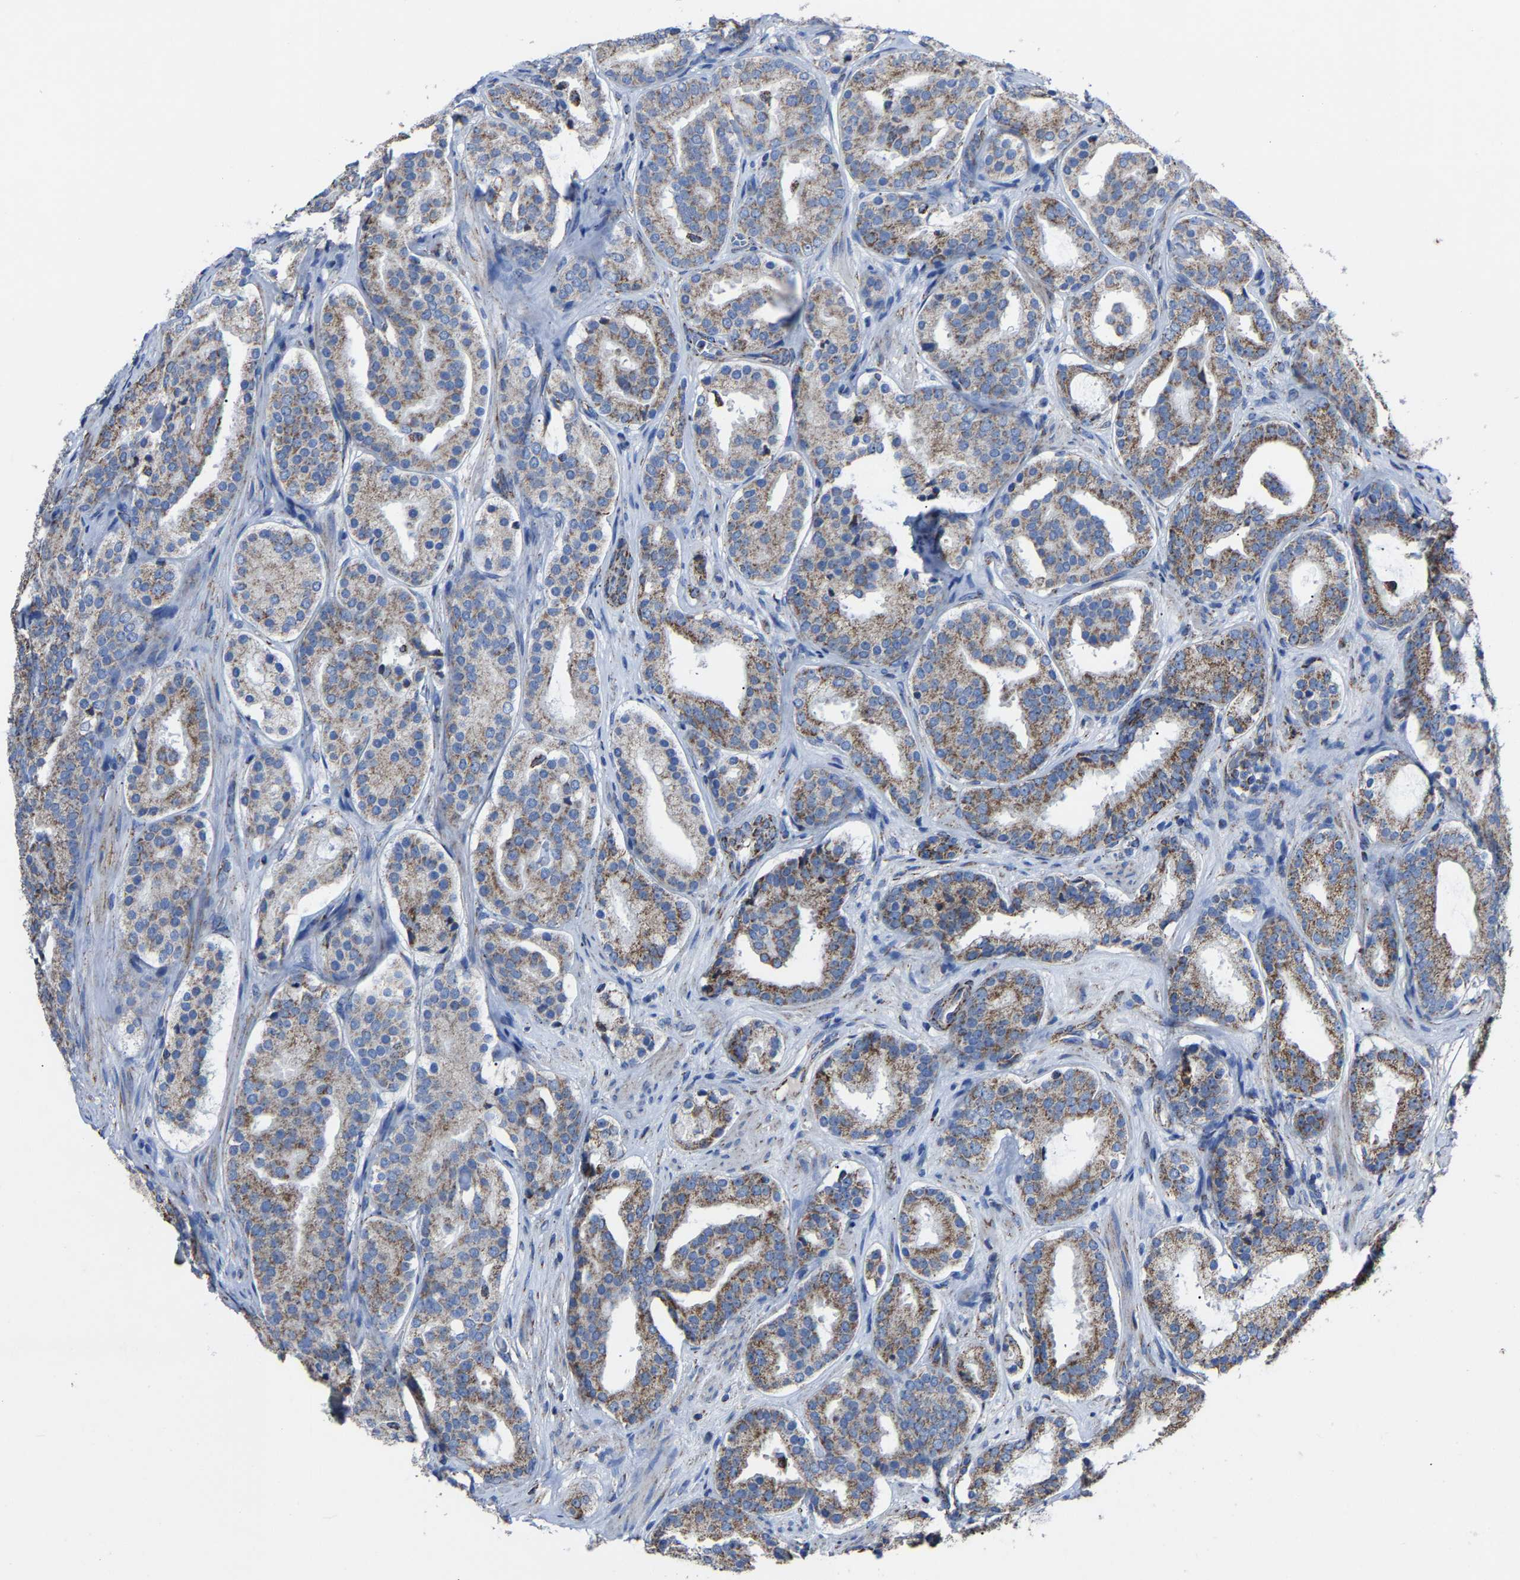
{"staining": {"intensity": "moderate", "quantity": ">75%", "location": "cytoplasmic/membranous"}, "tissue": "prostate cancer", "cell_type": "Tumor cells", "image_type": "cancer", "snomed": [{"axis": "morphology", "description": "Adenocarcinoma, Low grade"}, {"axis": "topography", "description": "Prostate"}], "caption": "Adenocarcinoma (low-grade) (prostate) stained with immunohistochemistry (IHC) shows moderate cytoplasmic/membranous staining in approximately >75% of tumor cells.", "gene": "NDUFV3", "patient": {"sex": "male", "age": 69}}